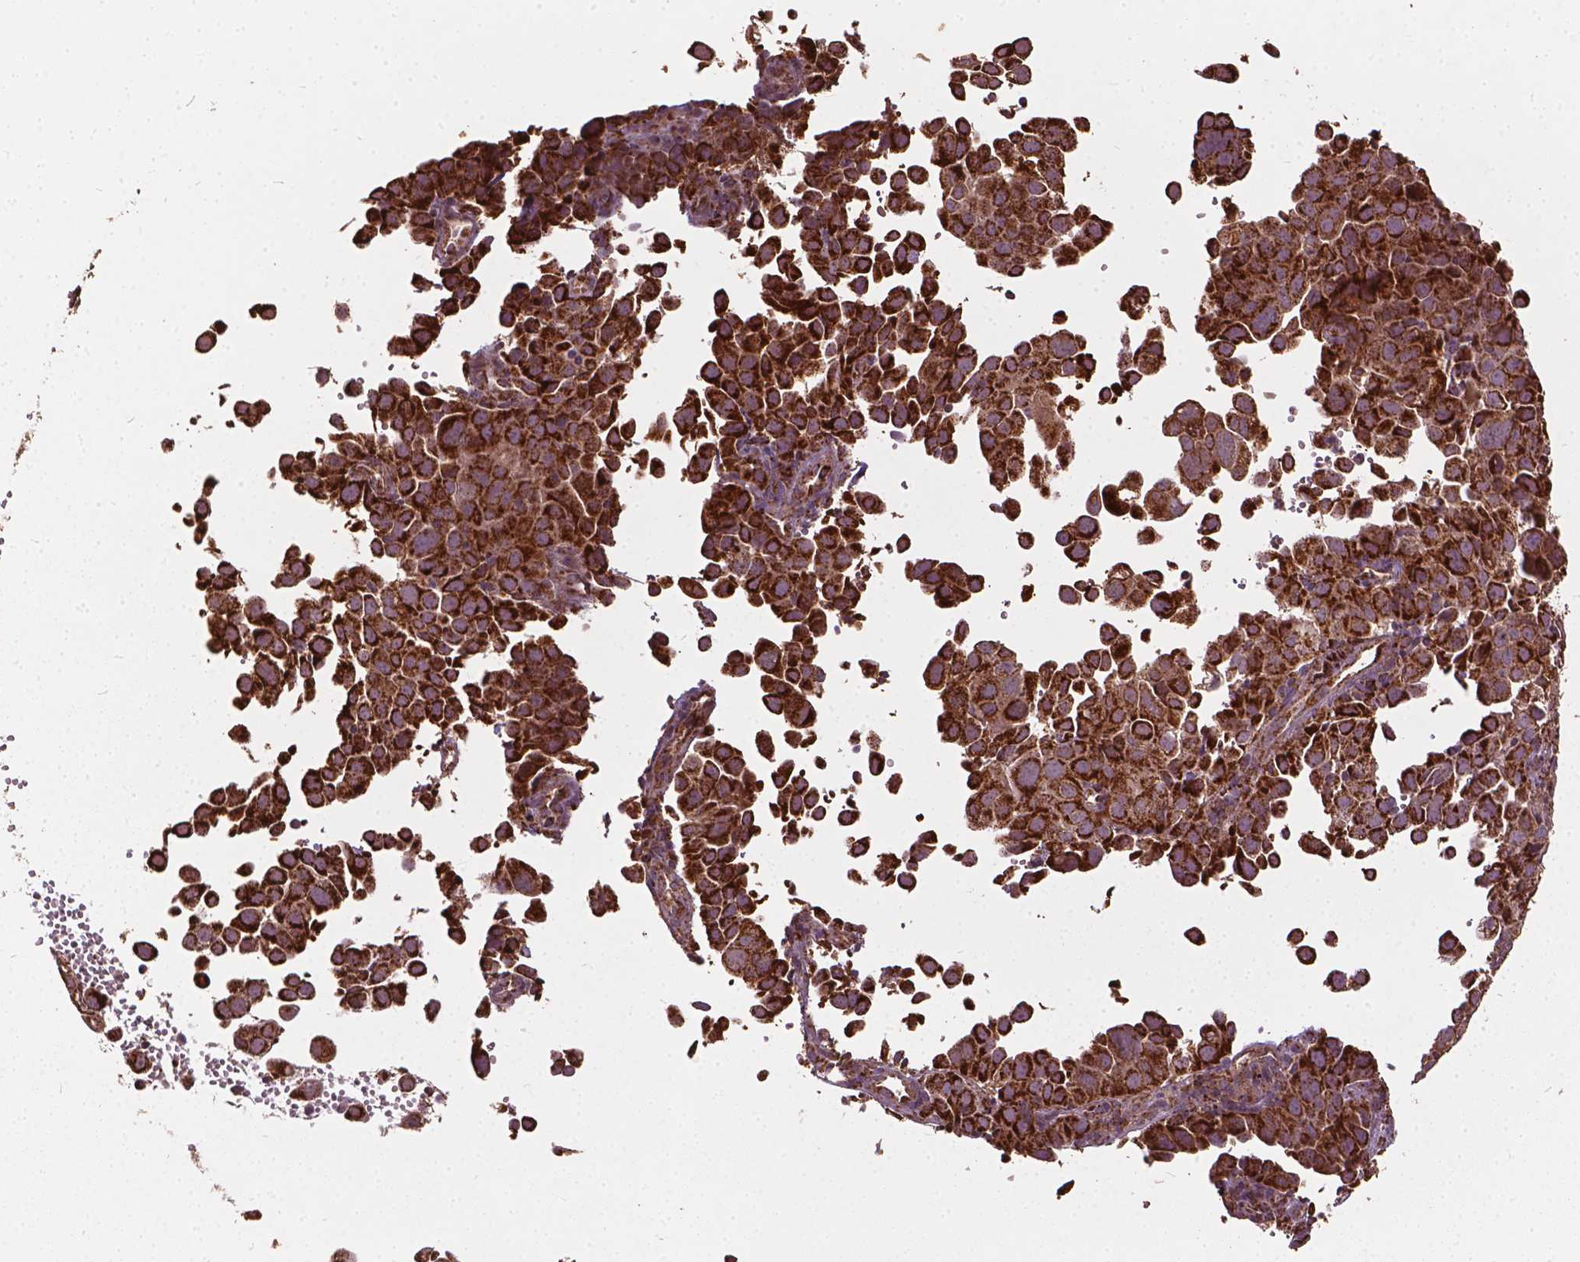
{"staining": {"intensity": "strong", "quantity": ">75%", "location": "cytoplasmic/membranous"}, "tissue": "cervical cancer", "cell_type": "Tumor cells", "image_type": "cancer", "snomed": [{"axis": "morphology", "description": "Squamous cell carcinoma, NOS"}, {"axis": "topography", "description": "Cervix"}], "caption": "DAB (3,3'-diaminobenzidine) immunohistochemical staining of cervical squamous cell carcinoma reveals strong cytoplasmic/membranous protein expression in about >75% of tumor cells.", "gene": "UBXN2A", "patient": {"sex": "female", "age": 55}}